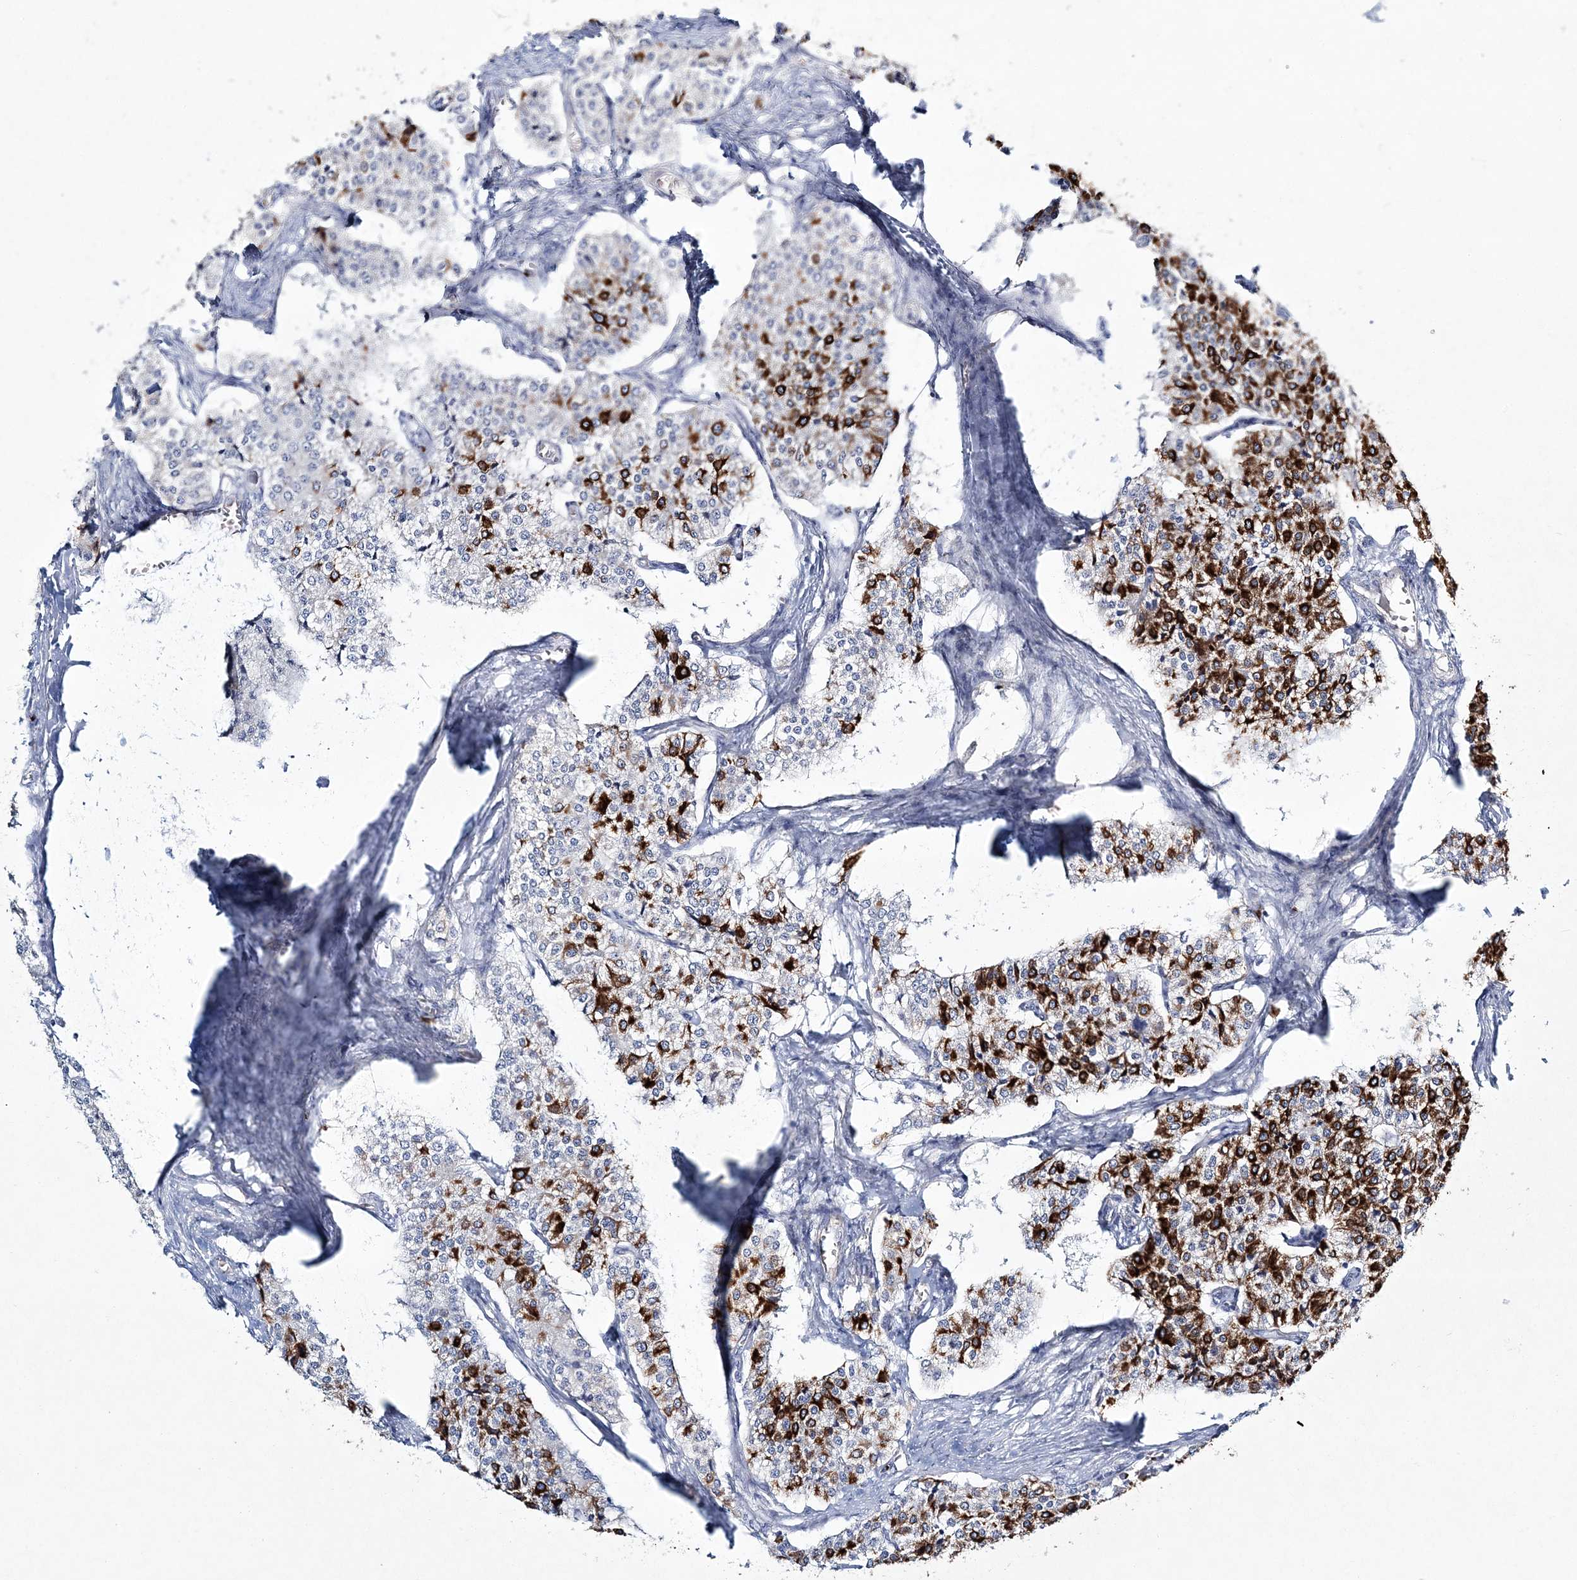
{"staining": {"intensity": "strong", "quantity": "25%-75%", "location": "cytoplasmic/membranous"}, "tissue": "carcinoid", "cell_type": "Tumor cells", "image_type": "cancer", "snomed": [{"axis": "morphology", "description": "Carcinoid, malignant, NOS"}, {"axis": "topography", "description": "Colon"}], "caption": "Protein staining of malignant carcinoid tissue reveals strong cytoplasmic/membranous staining in about 25%-75% of tumor cells. (Stains: DAB in brown, nuclei in blue, Microscopy: brightfield microscopy at high magnification).", "gene": "ADGRL1", "patient": {"sex": "female", "age": 52}}